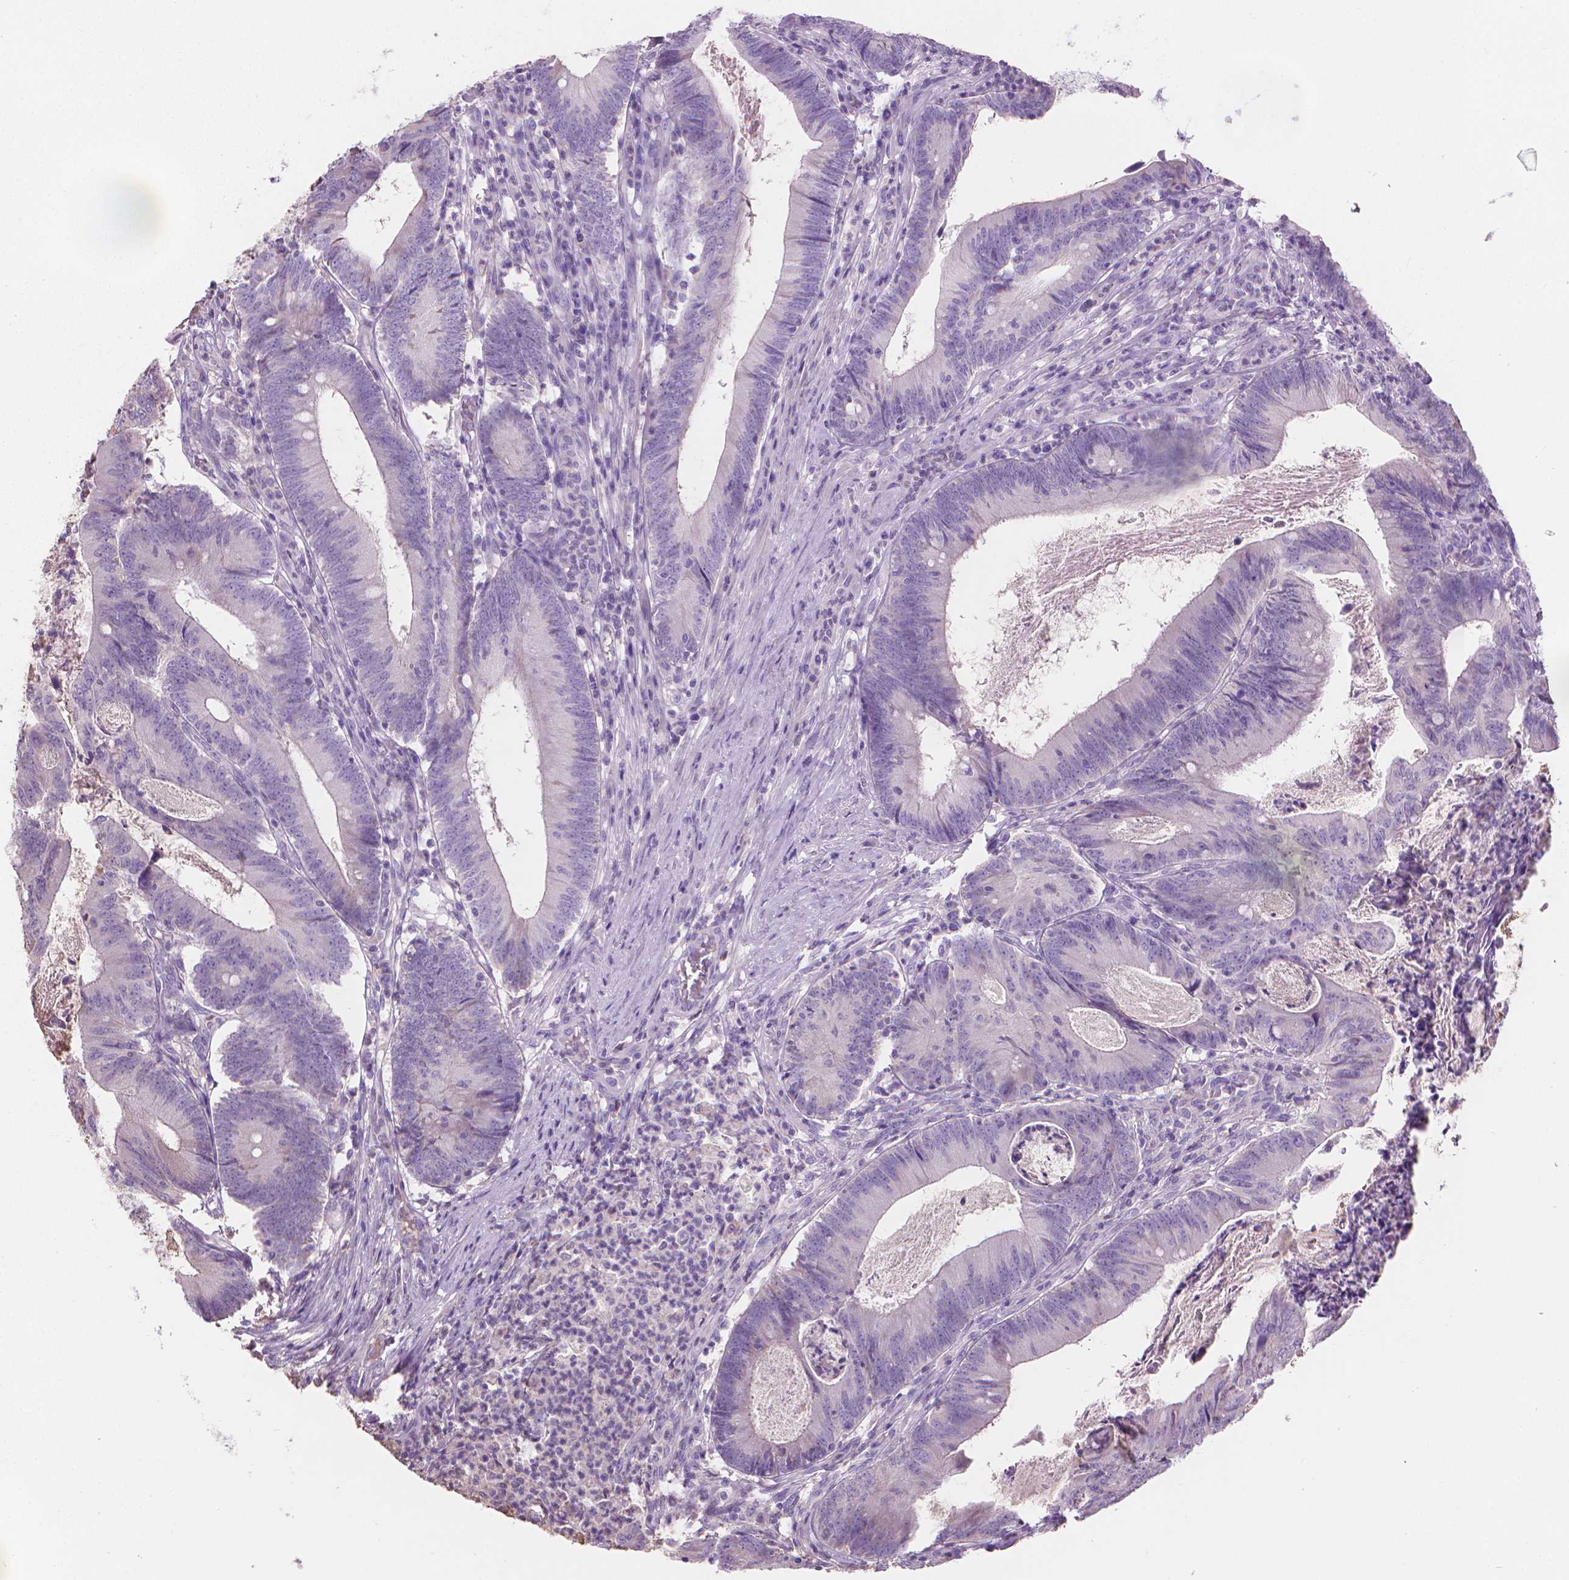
{"staining": {"intensity": "negative", "quantity": "none", "location": "none"}, "tissue": "colorectal cancer", "cell_type": "Tumor cells", "image_type": "cancer", "snomed": [{"axis": "morphology", "description": "Adenocarcinoma, NOS"}, {"axis": "topography", "description": "Colon"}], "caption": "Immunohistochemical staining of colorectal adenocarcinoma exhibits no significant positivity in tumor cells.", "gene": "CABCOCO1", "patient": {"sex": "female", "age": 70}}